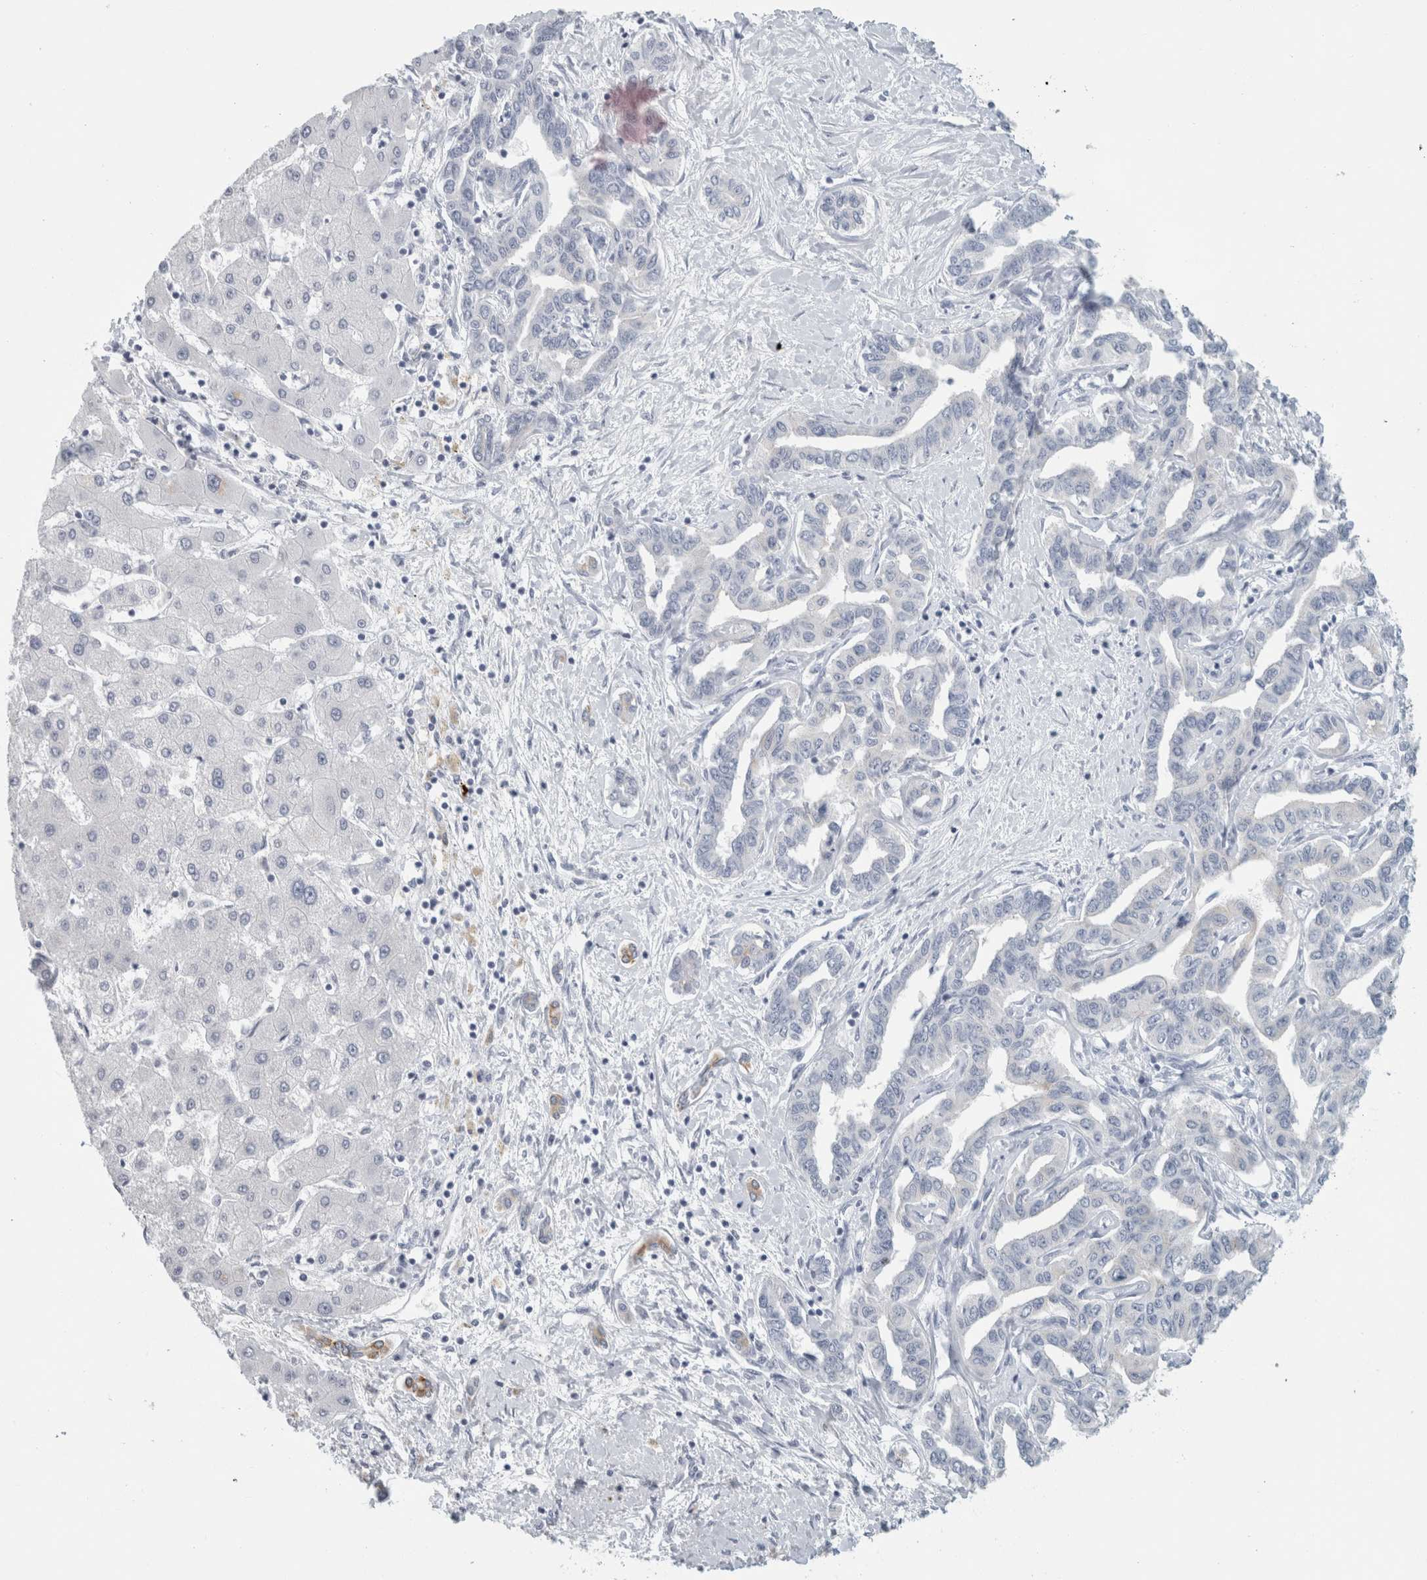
{"staining": {"intensity": "negative", "quantity": "none", "location": "none"}, "tissue": "liver cancer", "cell_type": "Tumor cells", "image_type": "cancer", "snomed": [{"axis": "morphology", "description": "Cholangiocarcinoma"}, {"axis": "topography", "description": "Liver"}], "caption": "Immunohistochemistry (IHC) of human liver cancer (cholangiocarcinoma) demonstrates no expression in tumor cells.", "gene": "SLC28A3", "patient": {"sex": "male", "age": 59}}